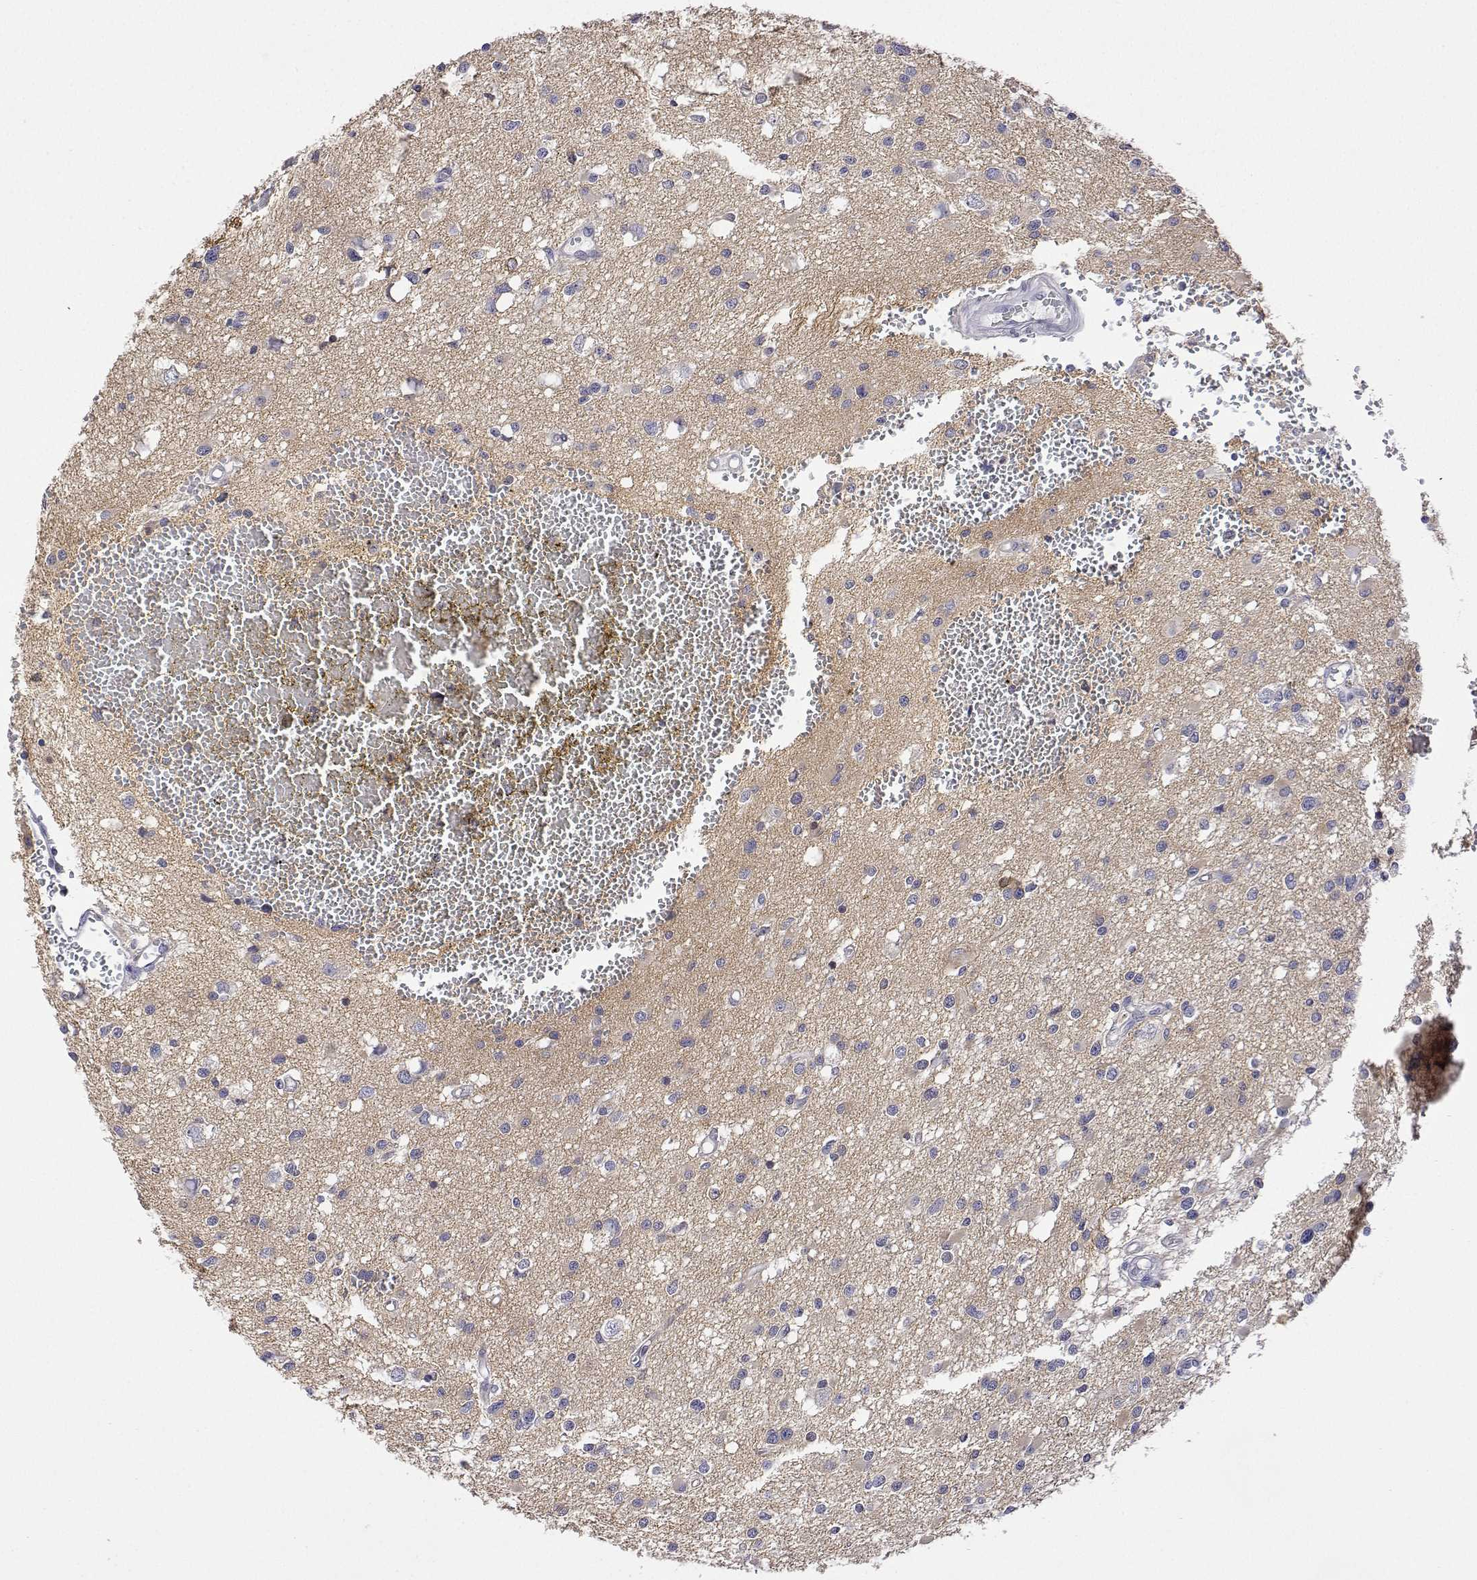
{"staining": {"intensity": "weak", "quantity": "<25%", "location": "cytoplasmic/membranous"}, "tissue": "glioma", "cell_type": "Tumor cells", "image_type": "cancer", "snomed": [{"axis": "morphology", "description": "Glioma, malignant, High grade"}, {"axis": "topography", "description": "Brain"}], "caption": "Immunohistochemistry of glioma shows no staining in tumor cells.", "gene": "PLCB1", "patient": {"sex": "male", "age": 54}}